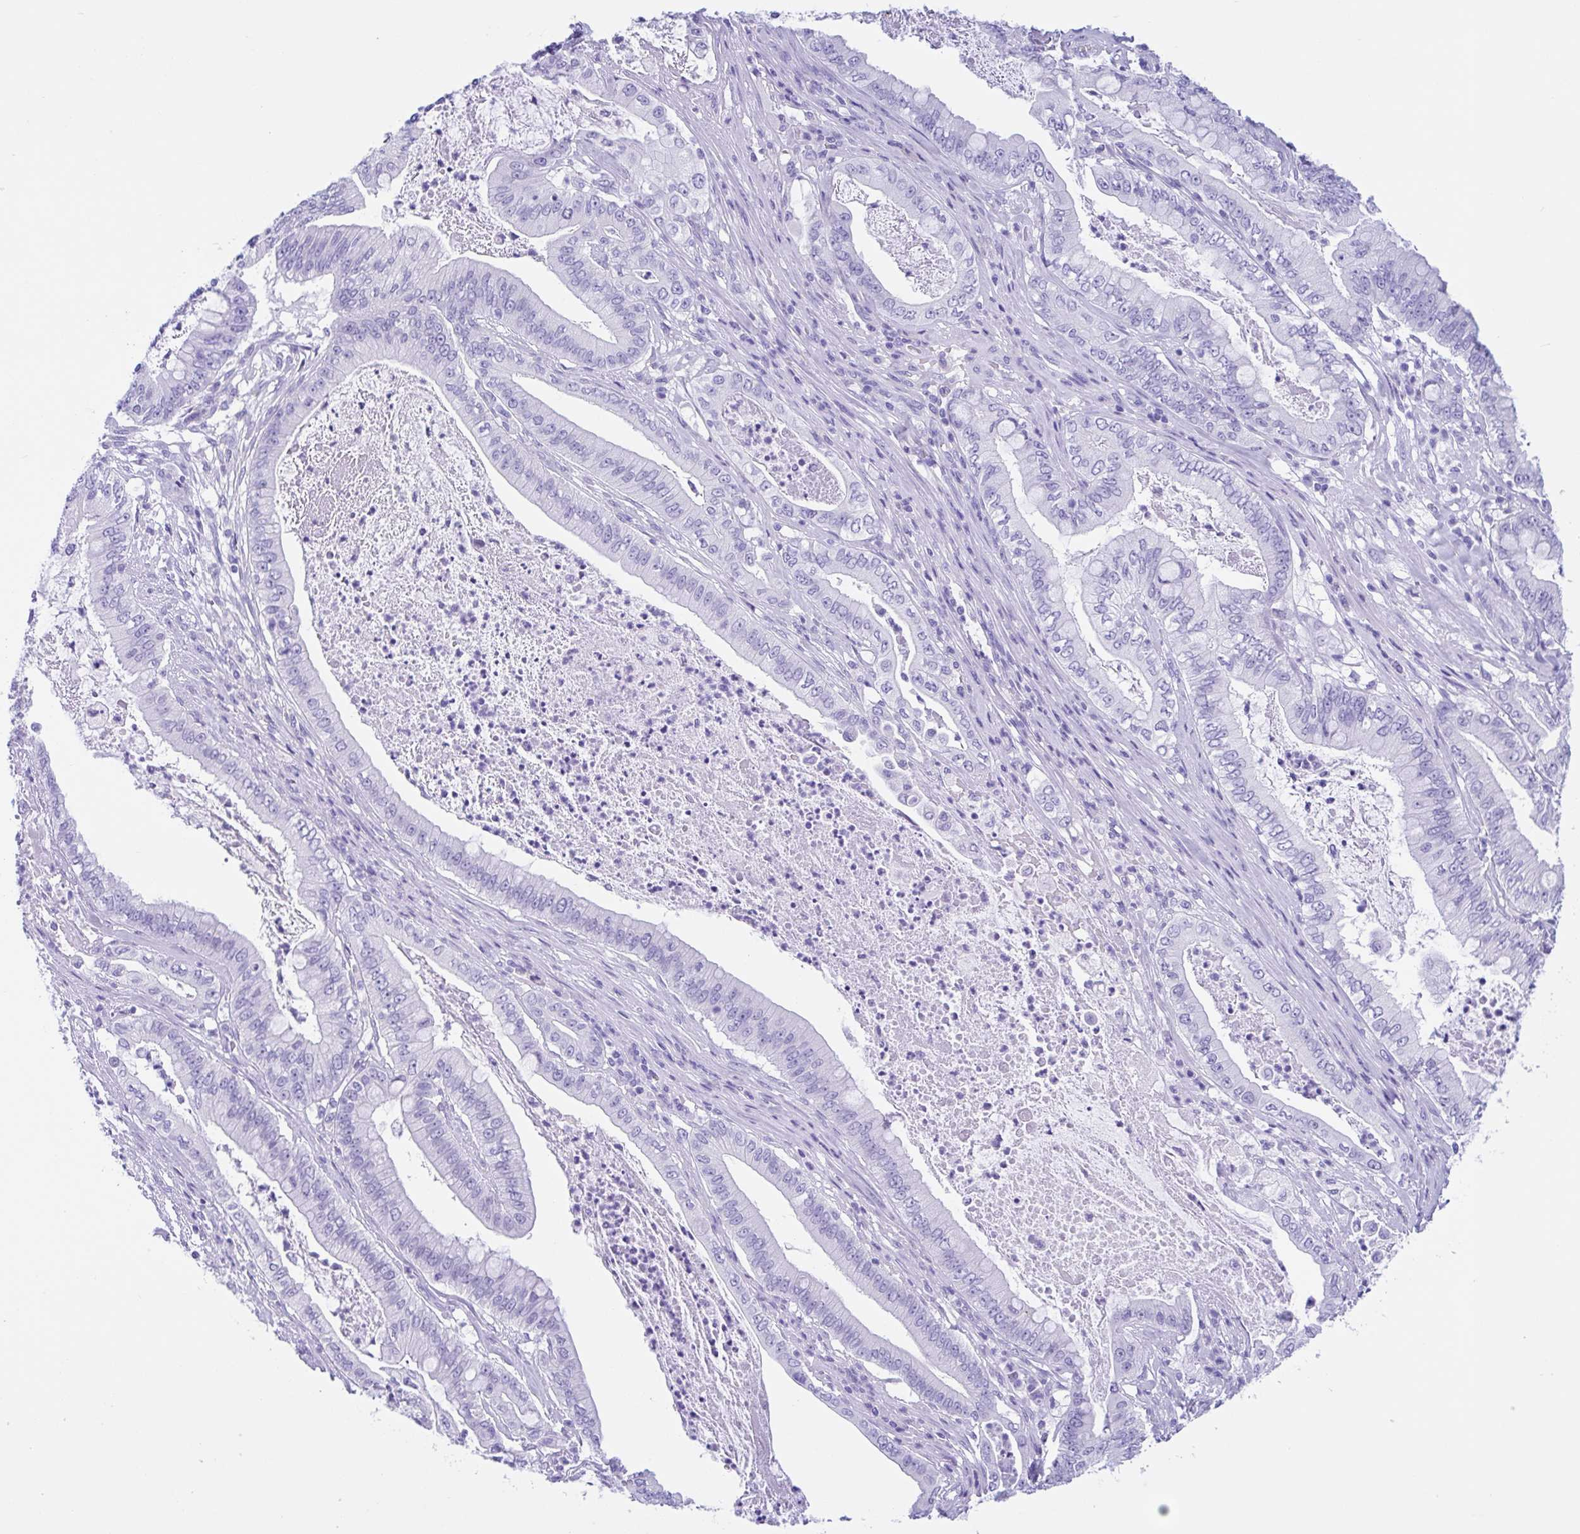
{"staining": {"intensity": "negative", "quantity": "none", "location": "none"}, "tissue": "pancreatic cancer", "cell_type": "Tumor cells", "image_type": "cancer", "snomed": [{"axis": "morphology", "description": "Adenocarcinoma, NOS"}, {"axis": "topography", "description": "Pancreas"}], "caption": "Tumor cells show no significant expression in pancreatic cancer.", "gene": "OR4N4", "patient": {"sex": "male", "age": 71}}